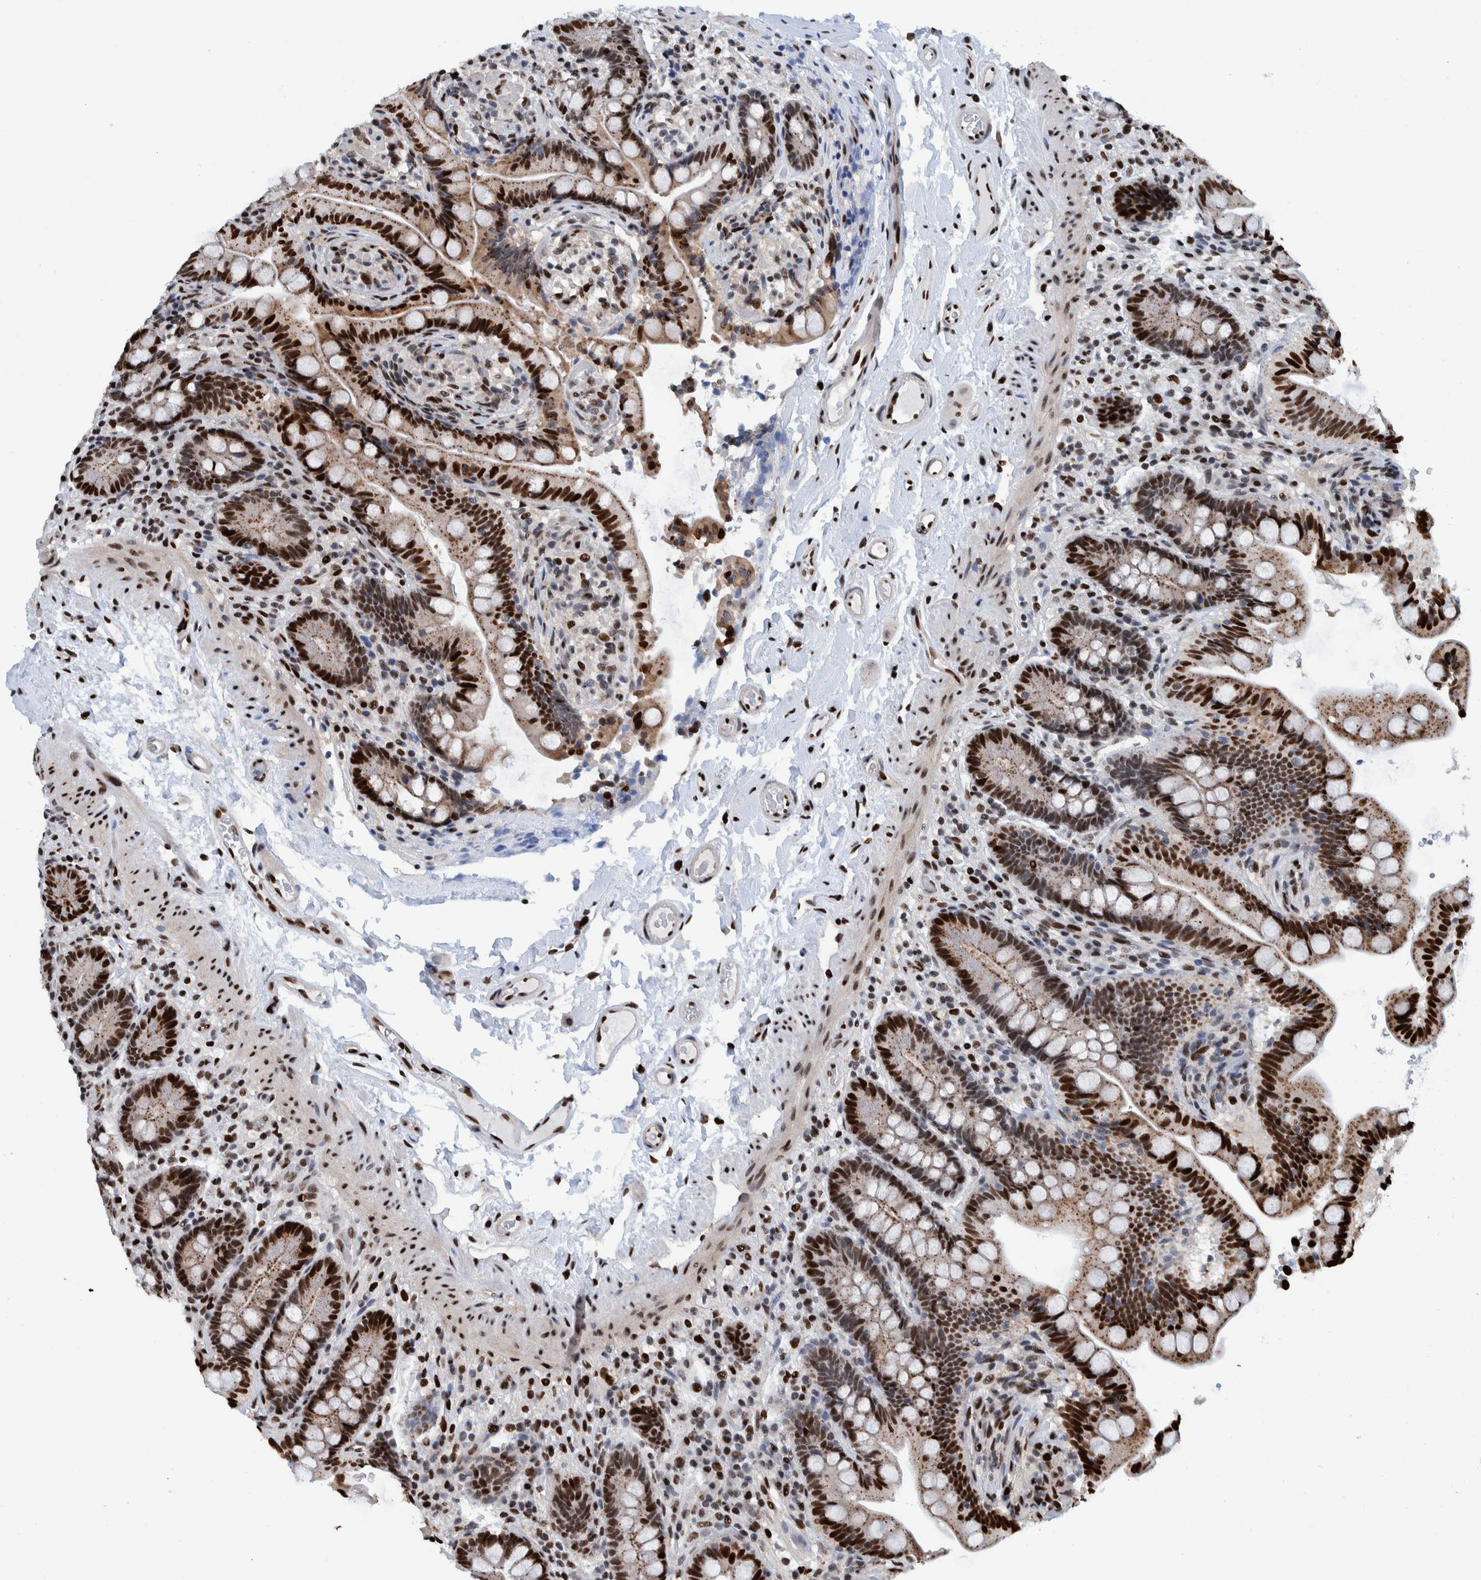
{"staining": {"intensity": "strong", "quantity": ">75%", "location": "nuclear"}, "tissue": "colon", "cell_type": "Endothelial cells", "image_type": "normal", "snomed": [{"axis": "morphology", "description": "Normal tissue, NOS"}, {"axis": "topography", "description": "Smooth muscle"}, {"axis": "topography", "description": "Colon"}], "caption": "Brown immunohistochemical staining in unremarkable human colon reveals strong nuclear staining in approximately >75% of endothelial cells. The staining is performed using DAB (3,3'-diaminobenzidine) brown chromogen to label protein expression. The nuclei are counter-stained blue using hematoxylin.", "gene": "HEATR9", "patient": {"sex": "male", "age": 73}}